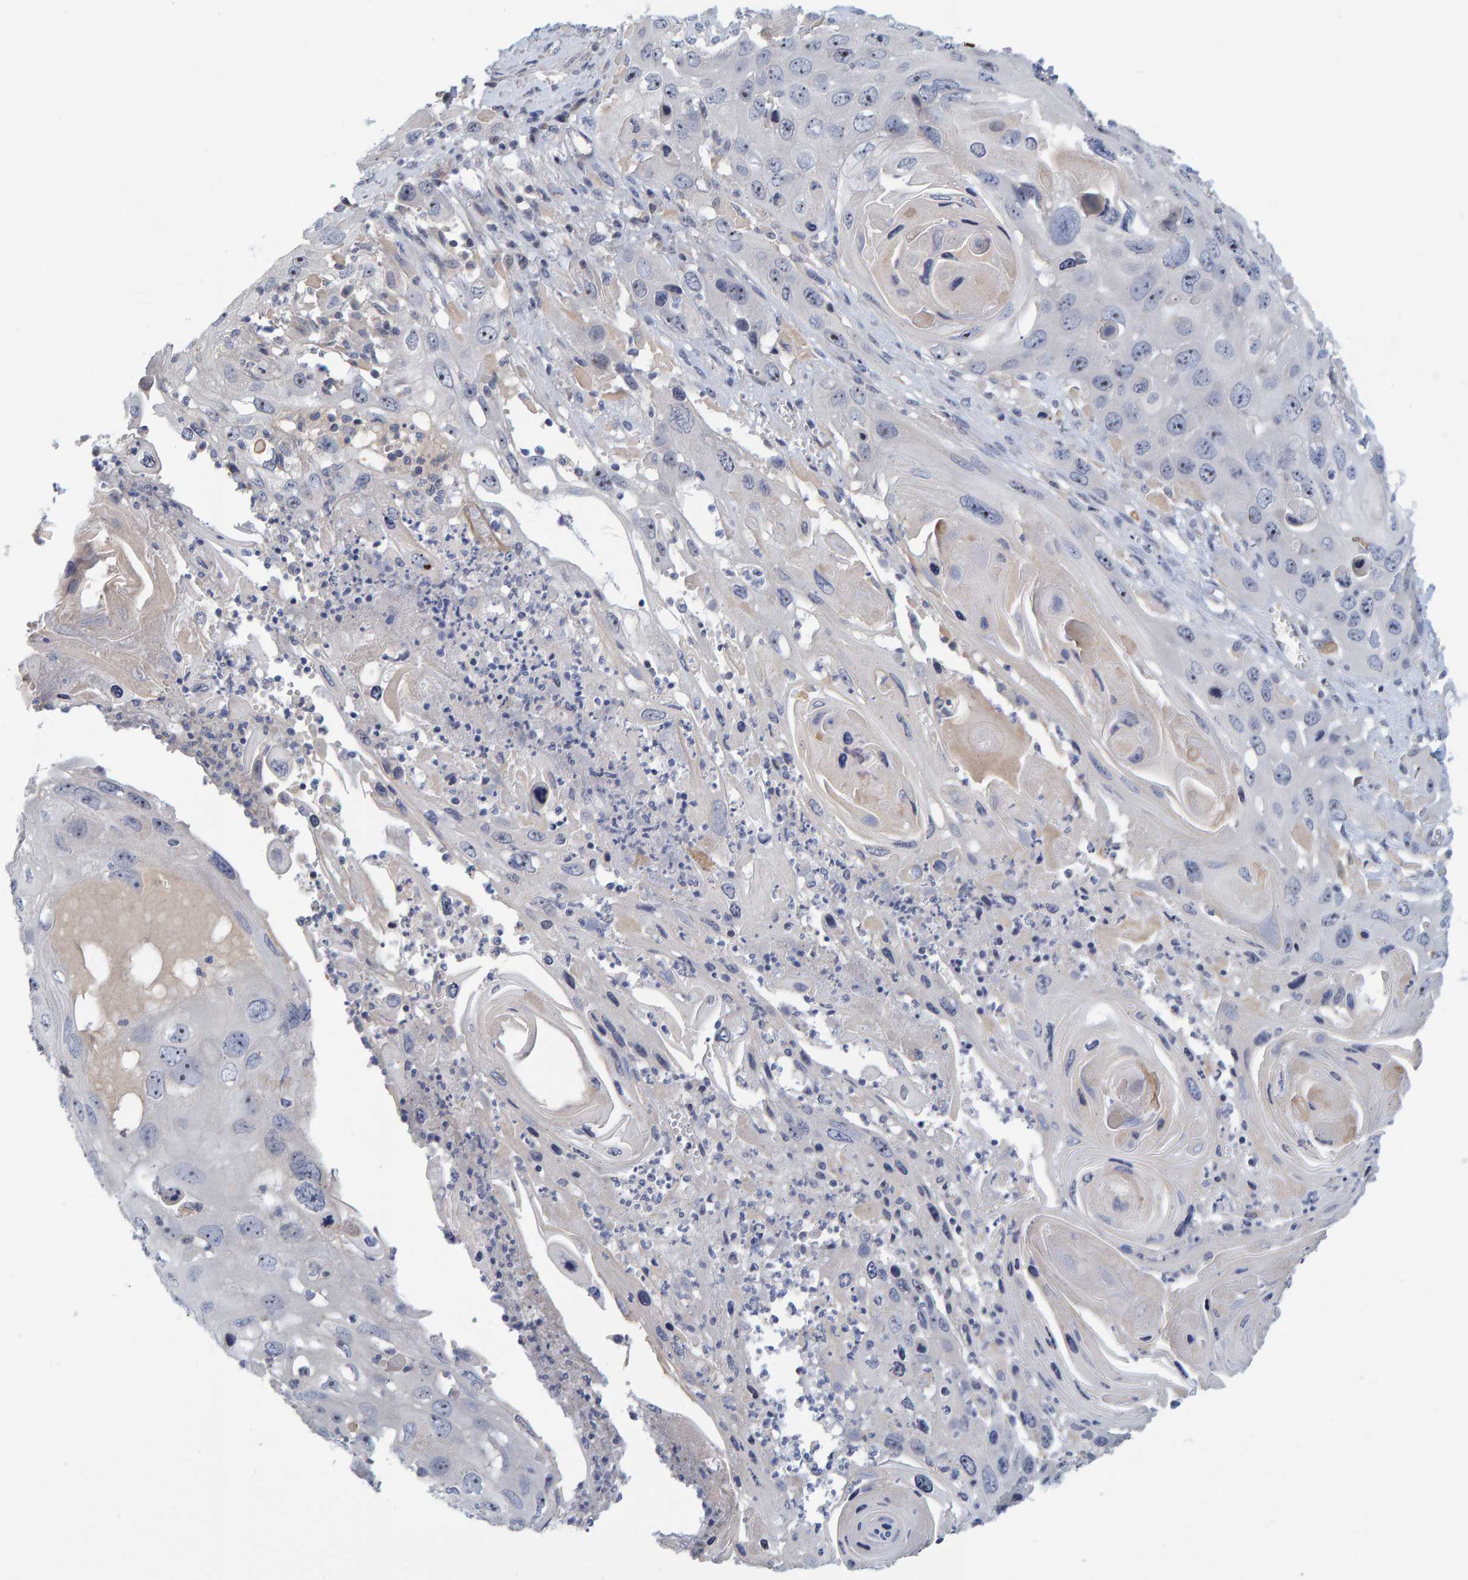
{"staining": {"intensity": "negative", "quantity": "none", "location": "none"}, "tissue": "skin cancer", "cell_type": "Tumor cells", "image_type": "cancer", "snomed": [{"axis": "morphology", "description": "Squamous cell carcinoma, NOS"}, {"axis": "topography", "description": "Skin"}], "caption": "An image of skin cancer stained for a protein reveals no brown staining in tumor cells.", "gene": "ZNF77", "patient": {"sex": "male", "age": 55}}